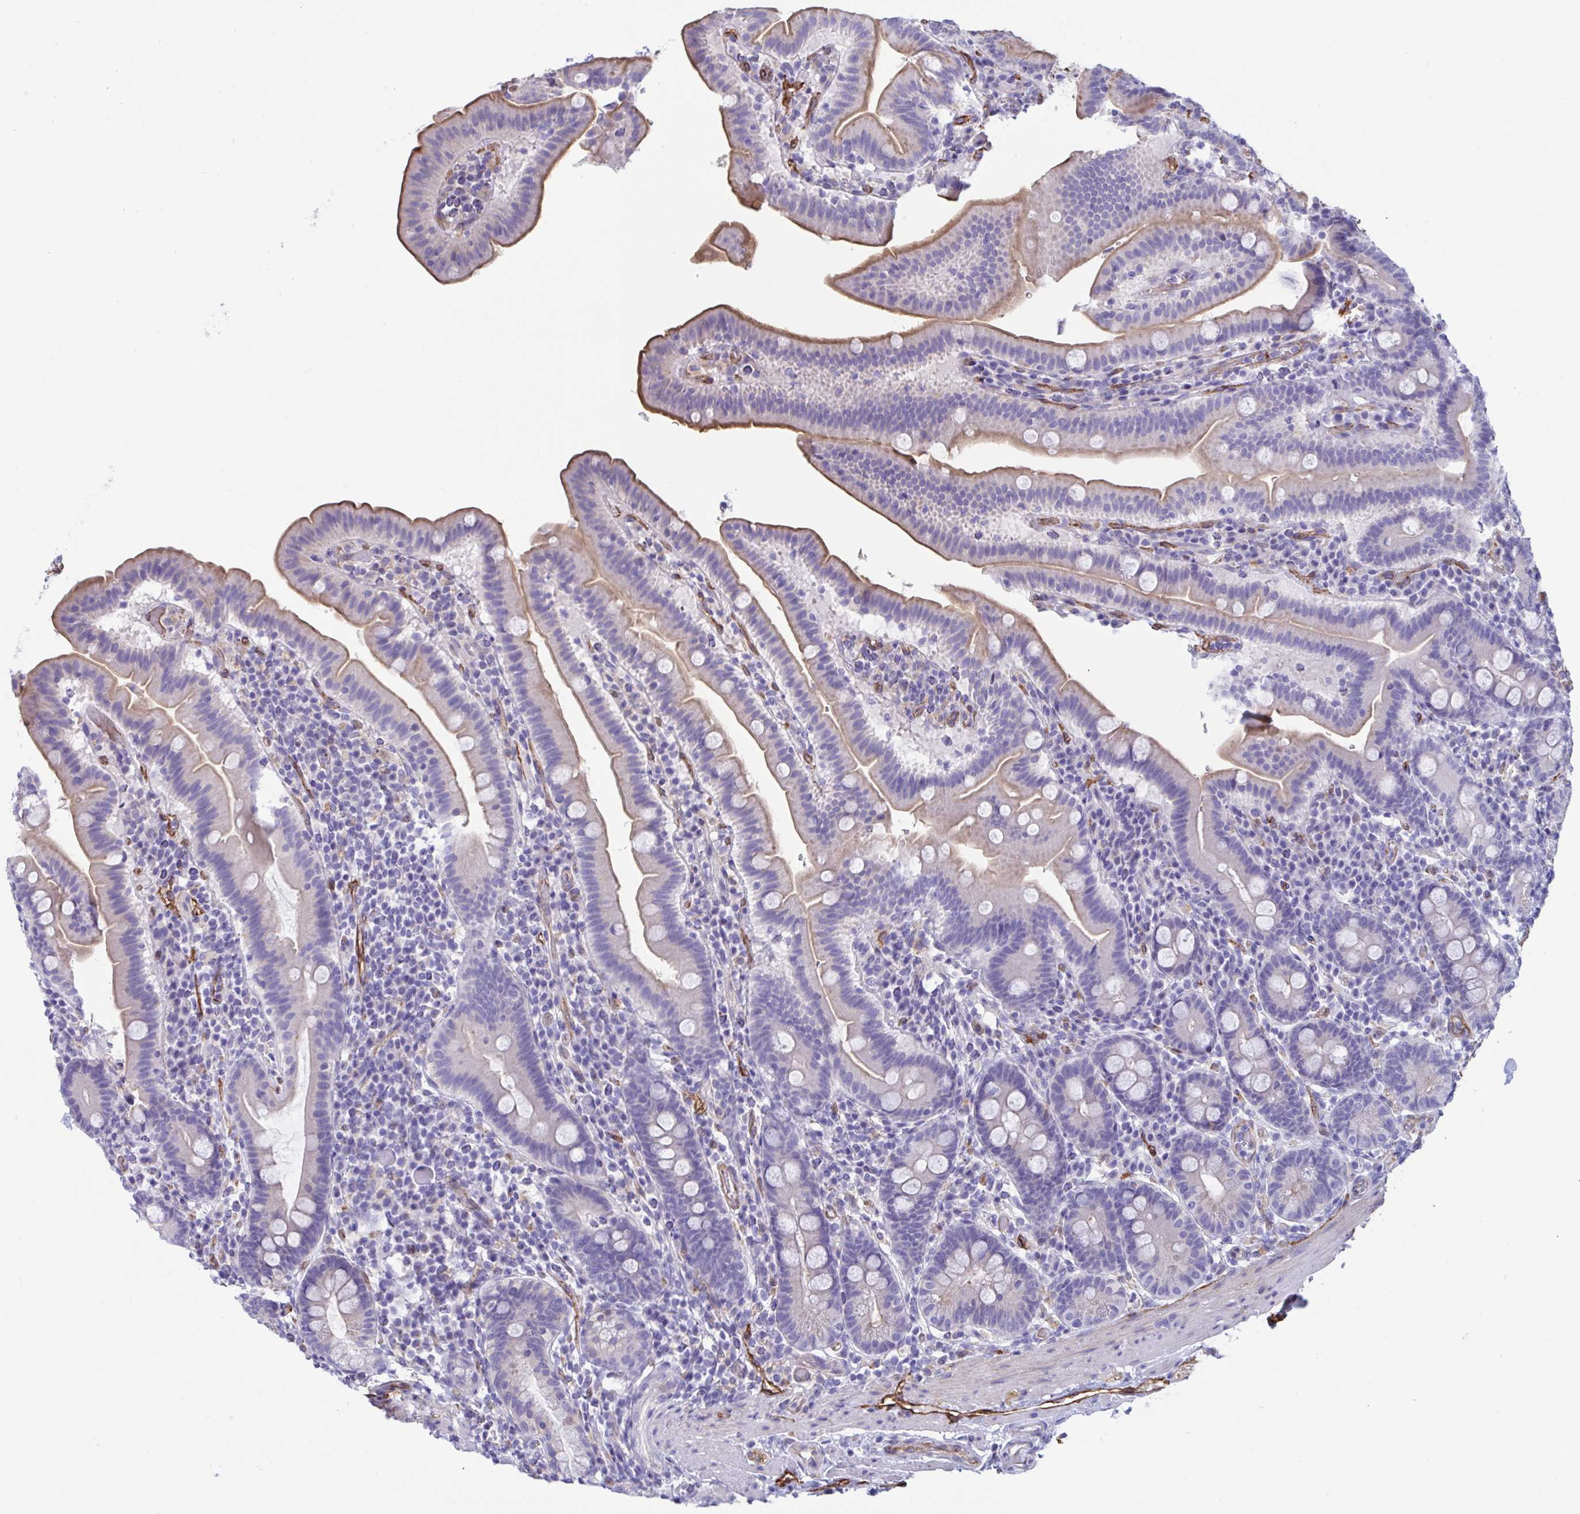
{"staining": {"intensity": "moderate", "quantity": "<25%", "location": "cytoplasmic/membranous"}, "tissue": "small intestine", "cell_type": "Glandular cells", "image_type": "normal", "snomed": [{"axis": "morphology", "description": "Normal tissue, NOS"}, {"axis": "topography", "description": "Small intestine"}], "caption": "Immunohistochemical staining of unremarkable small intestine shows low levels of moderate cytoplasmic/membranous expression in approximately <25% of glandular cells. Using DAB (3,3'-diaminobenzidine) (brown) and hematoxylin (blue) stains, captured at high magnification using brightfield microscopy.", "gene": "RPL22L1", "patient": {"sex": "male", "age": 26}}